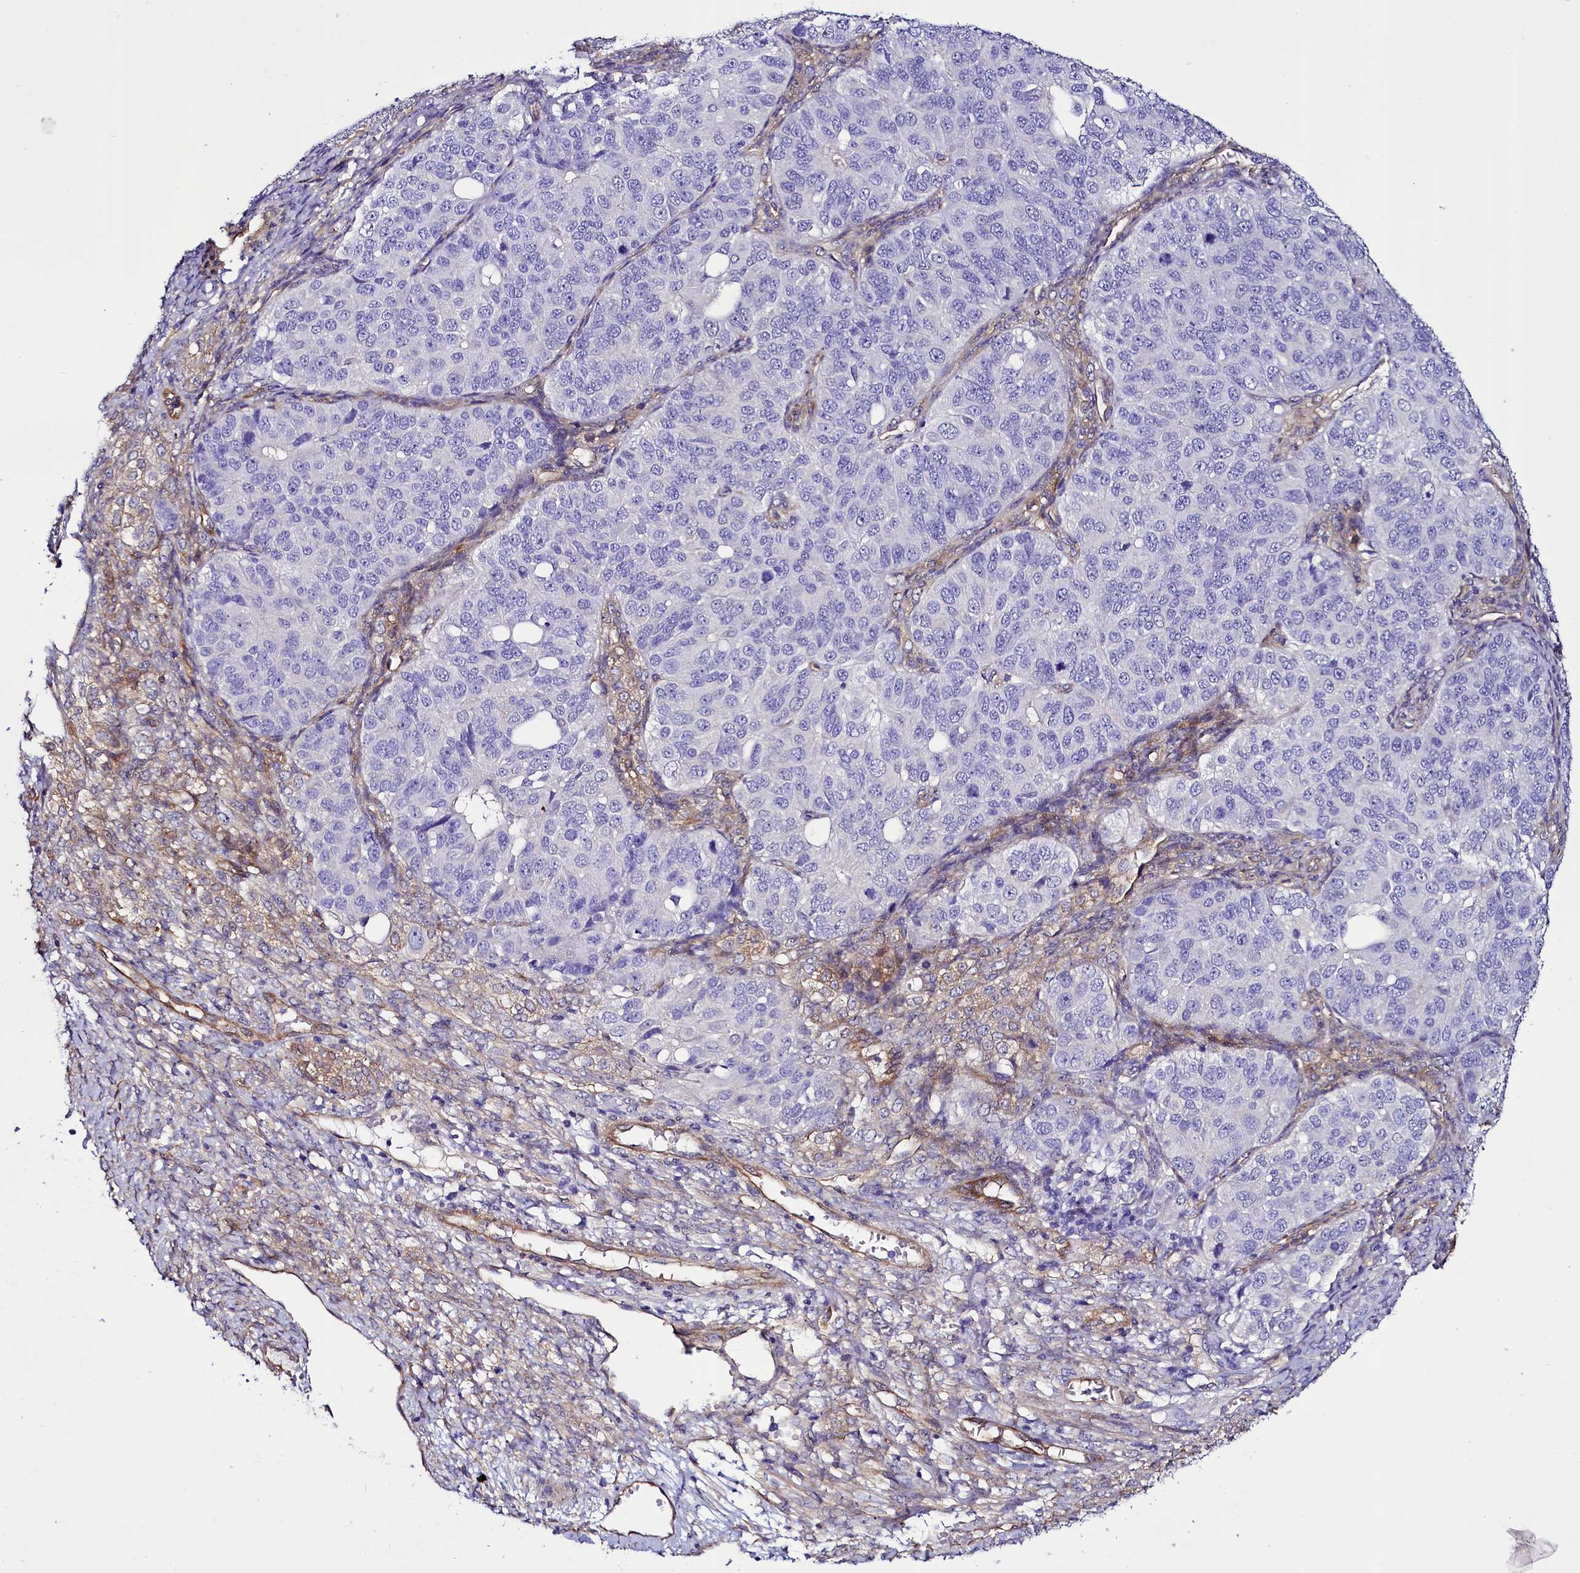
{"staining": {"intensity": "negative", "quantity": "none", "location": "none"}, "tissue": "ovarian cancer", "cell_type": "Tumor cells", "image_type": "cancer", "snomed": [{"axis": "morphology", "description": "Carcinoma, endometroid"}, {"axis": "topography", "description": "Ovary"}], "caption": "High power microscopy photomicrograph of an IHC photomicrograph of endometroid carcinoma (ovarian), revealing no significant staining in tumor cells.", "gene": "STXBP1", "patient": {"sex": "female", "age": 51}}